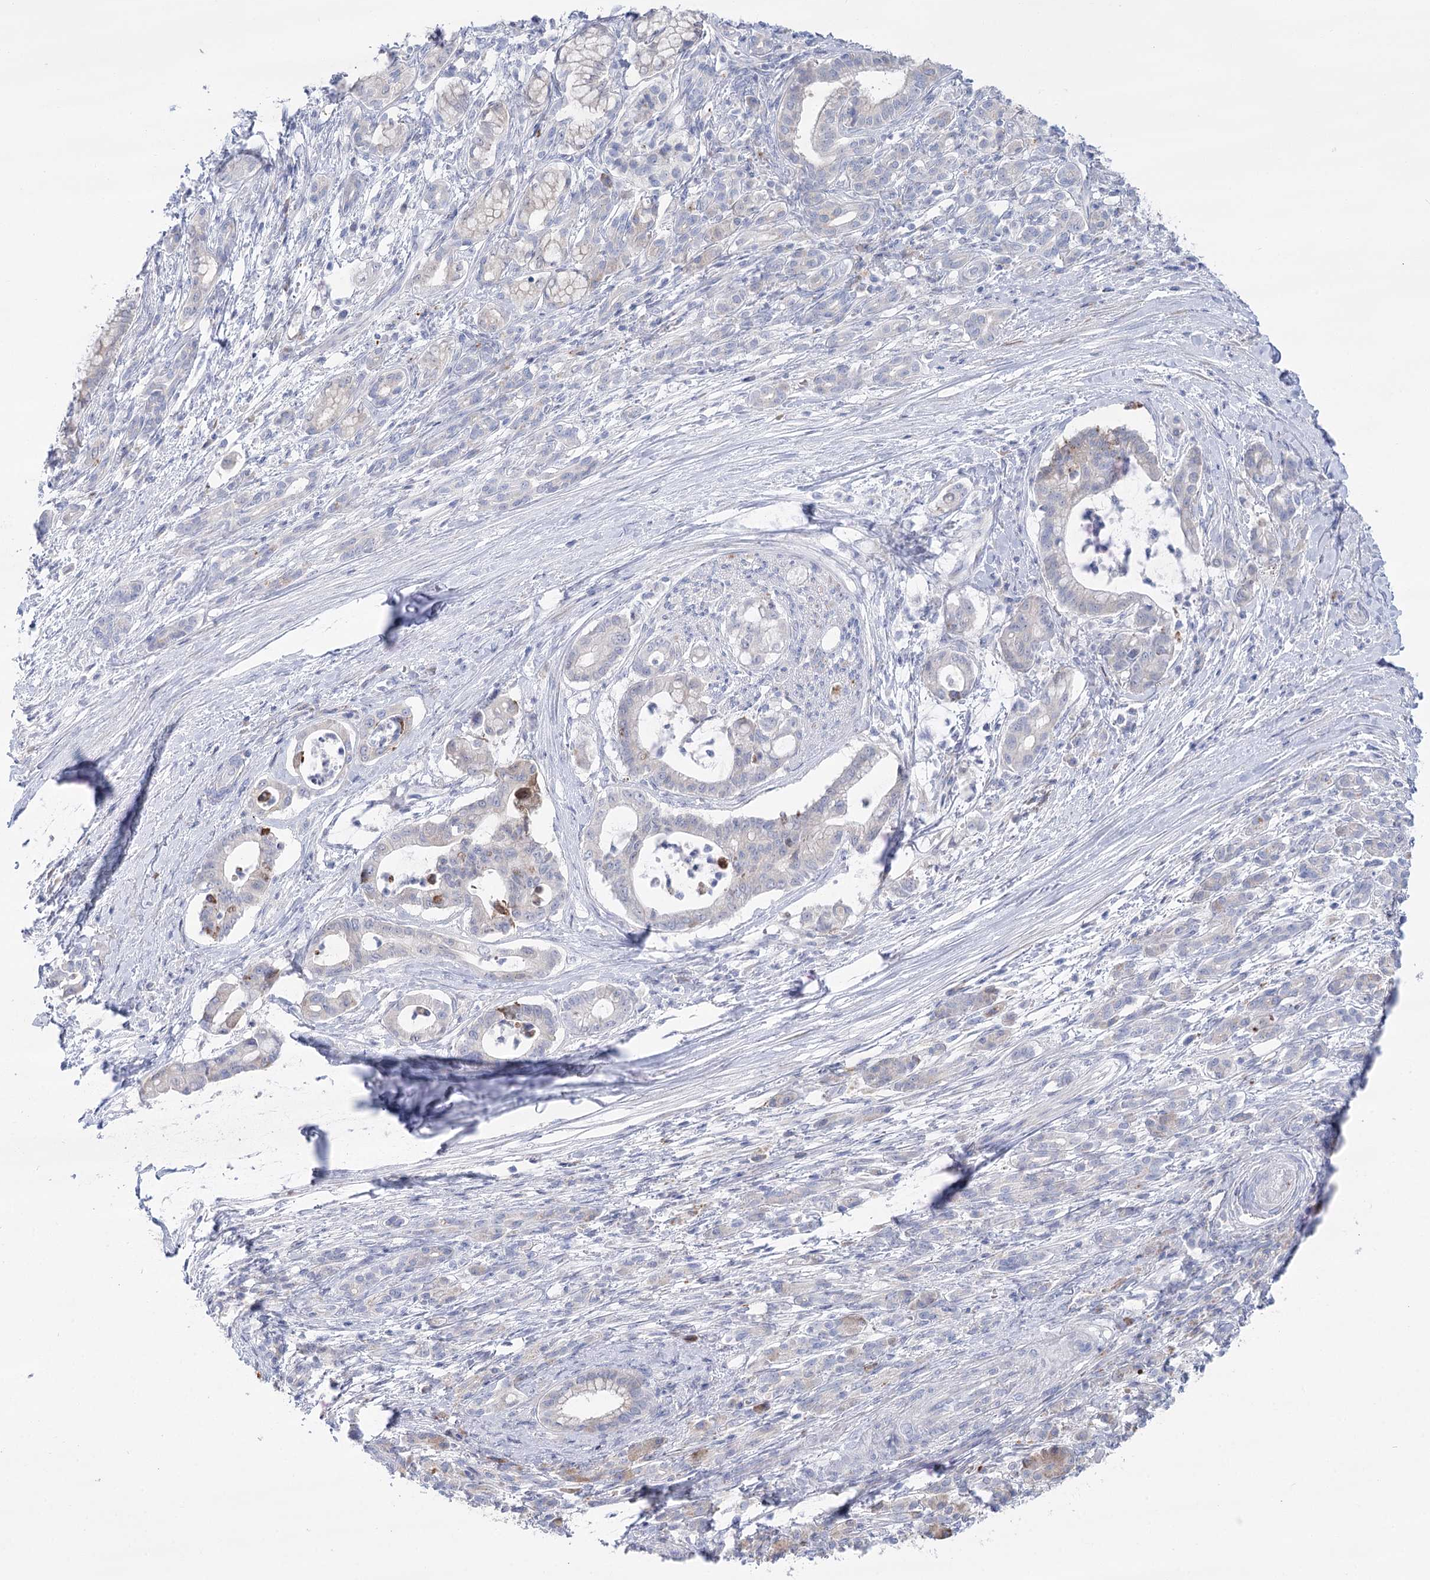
{"staining": {"intensity": "negative", "quantity": "none", "location": "none"}, "tissue": "pancreatic cancer", "cell_type": "Tumor cells", "image_type": "cancer", "snomed": [{"axis": "morphology", "description": "Adenocarcinoma, NOS"}, {"axis": "topography", "description": "Pancreas"}], "caption": "An immunohistochemistry histopathology image of pancreatic cancer (adenocarcinoma) is shown. There is no staining in tumor cells of pancreatic cancer (adenocarcinoma).", "gene": "SIAE", "patient": {"sex": "female", "age": 55}}